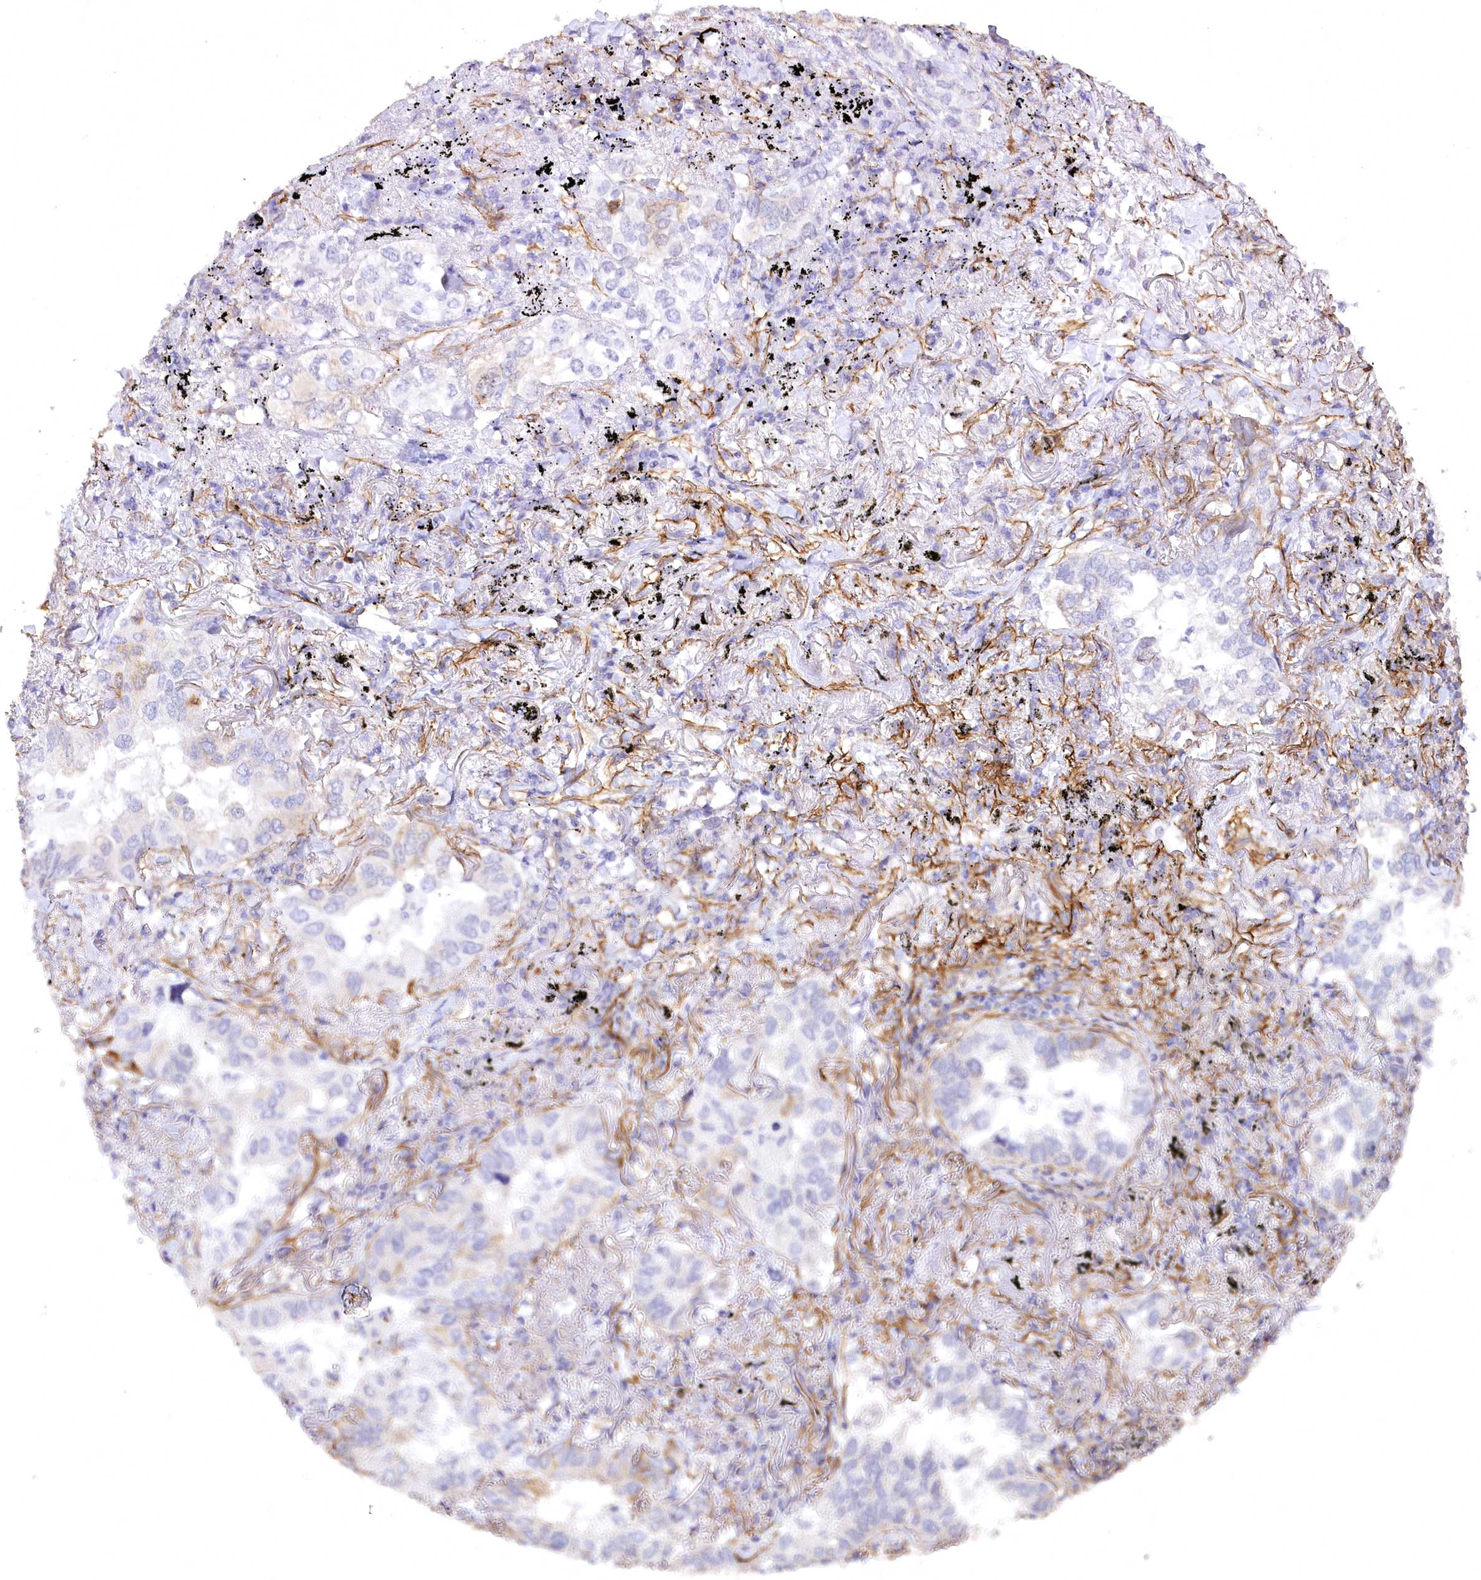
{"staining": {"intensity": "negative", "quantity": "none", "location": "none"}, "tissue": "lung cancer", "cell_type": "Tumor cells", "image_type": "cancer", "snomed": [{"axis": "morphology", "description": "Adenocarcinoma, NOS"}, {"axis": "topography", "description": "Lung"}], "caption": "Tumor cells show no significant positivity in lung cancer.", "gene": "SYNPO2", "patient": {"sex": "male", "age": 65}}